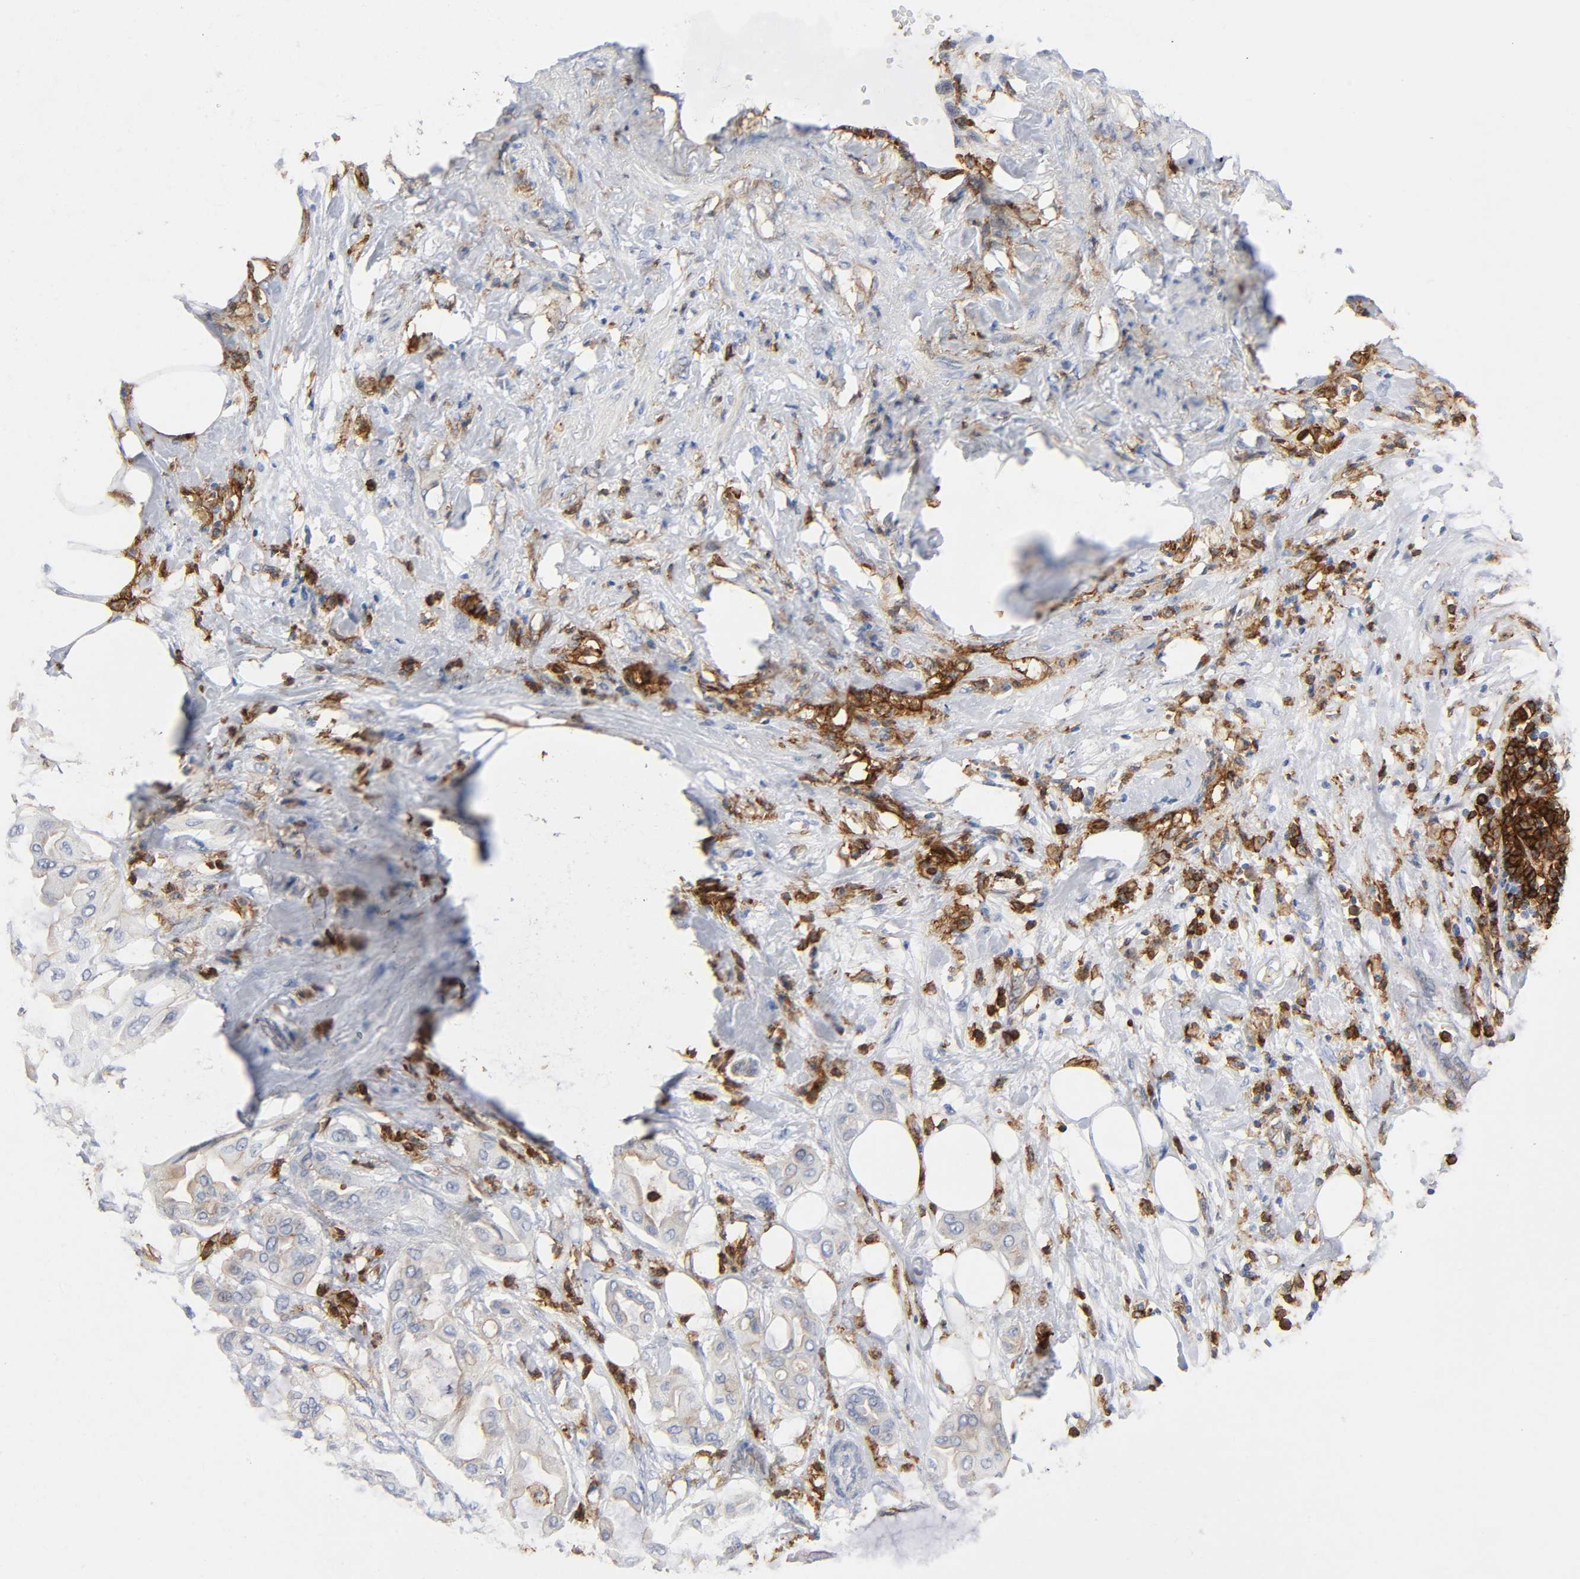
{"staining": {"intensity": "negative", "quantity": "none", "location": "none"}, "tissue": "pancreatic cancer", "cell_type": "Tumor cells", "image_type": "cancer", "snomed": [{"axis": "morphology", "description": "Adenocarcinoma, NOS"}, {"axis": "morphology", "description": "Adenocarcinoma, metastatic, NOS"}, {"axis": "topography", "description": "Lymph node"}, {"axis": "topography", "description": "Pancreas"}, {"axis": "topography", "description": "Duodenum"}], "caption": "Immunohistochemistry (IHC) micrograph of neoplastic tissue: metastatic adenocarcinoma (pancreatic) stained with DAB displays no significant protein expression in tumor cells.", "gene": "LYN", "patient": {"sex": "female", "age": 64}}